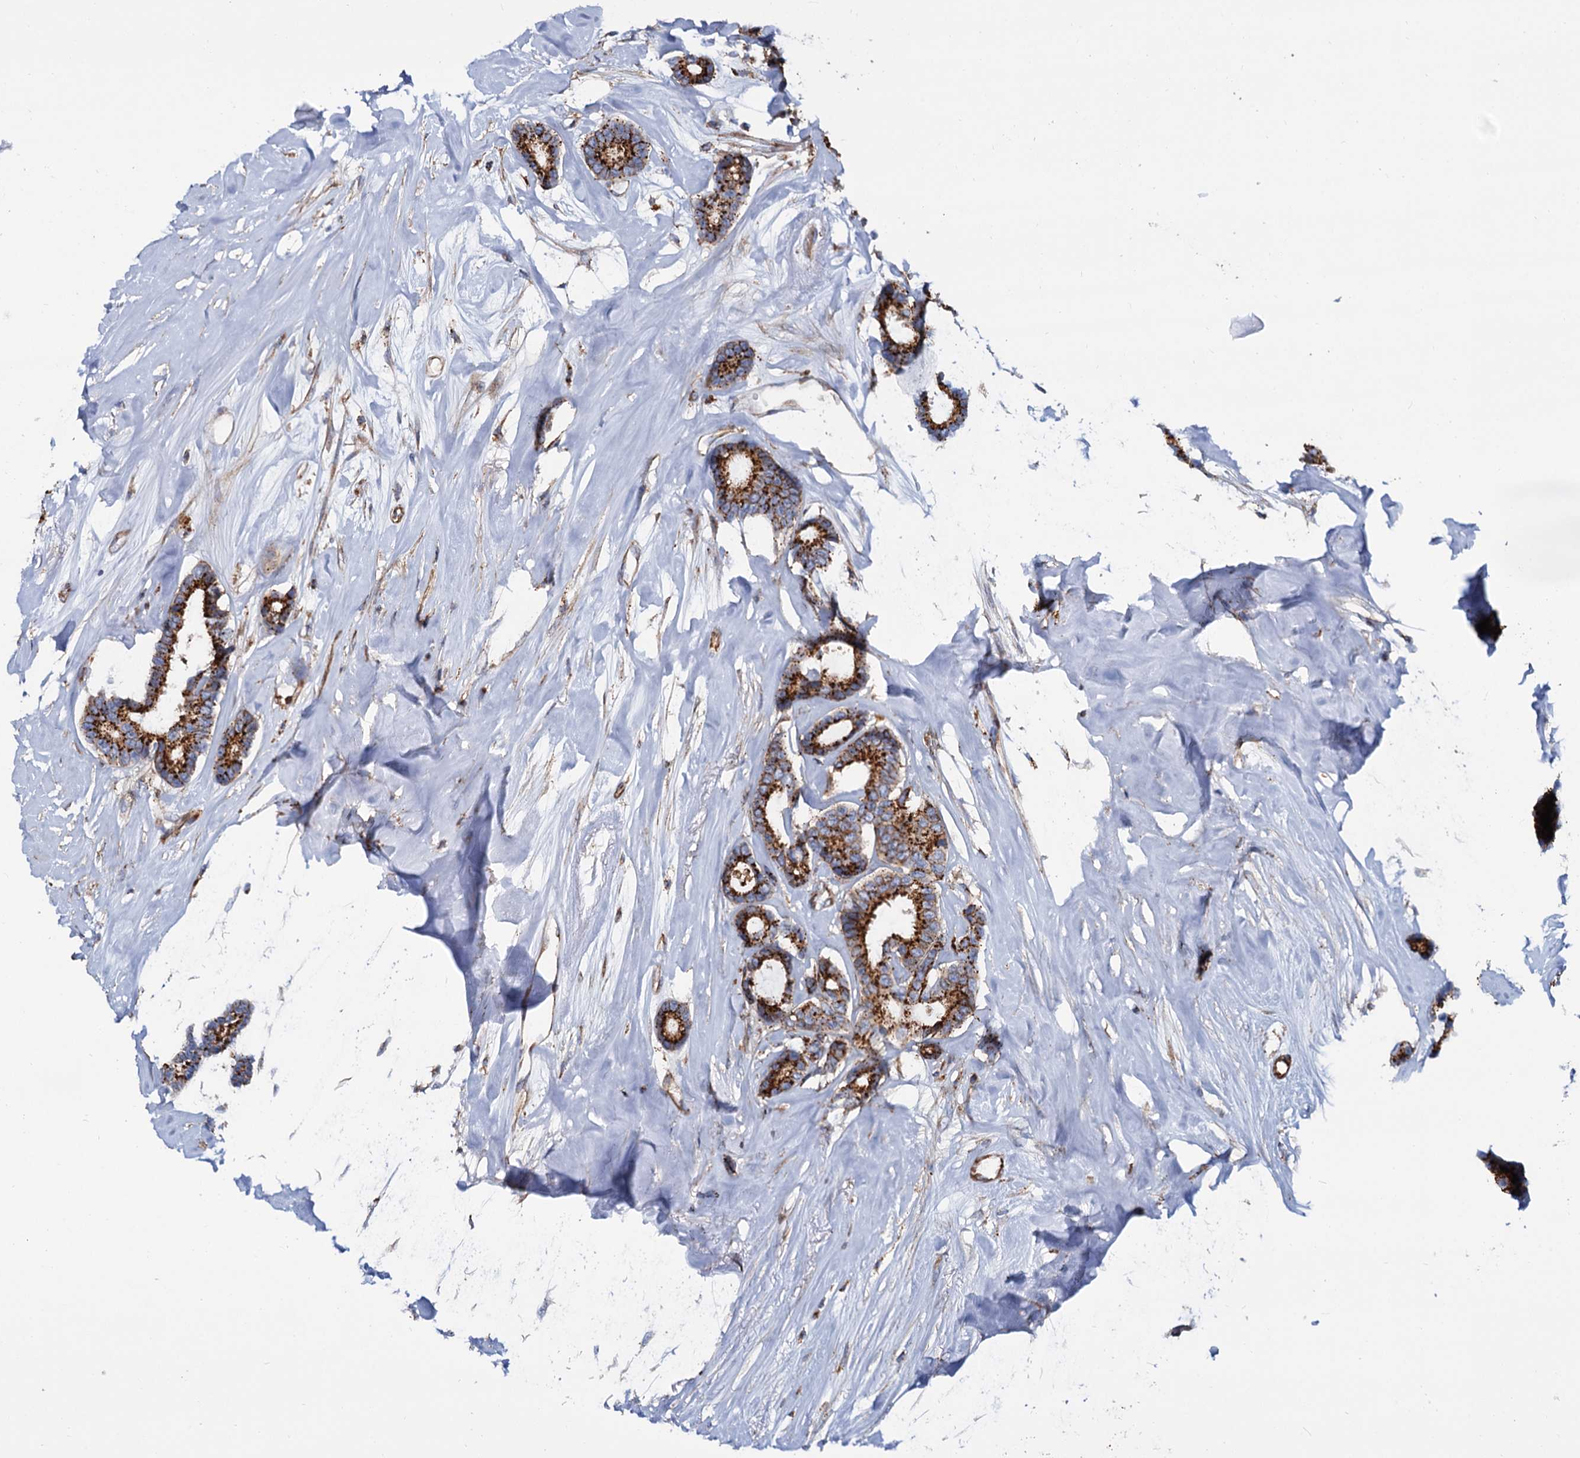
{"staining": {"intensity": "strong", "quantity": ">75%", "location": "cytoplasmic/membranous"}, "tissue": "breast cancer", "cell_type": "Tumor cells", "image_type": "cancer", "snomed": [{"axis": "morphology", "description": "Duct carcinoma"}, {"axis": "topography", "description": "Breast"}], "caption": "A micrograph of human breast infiltrating ductal carcinoma stained for a protein displays strong cytoplasmic/membranous brown staining in tumor cells. The staining was performed using DAB to visualize the protein expression in brown, while the nuclei were stained in blue with hematoxylin (Magnification: 20x).", "gene": "PSEN1", "patient": {"sex": "female", "age": 87}}